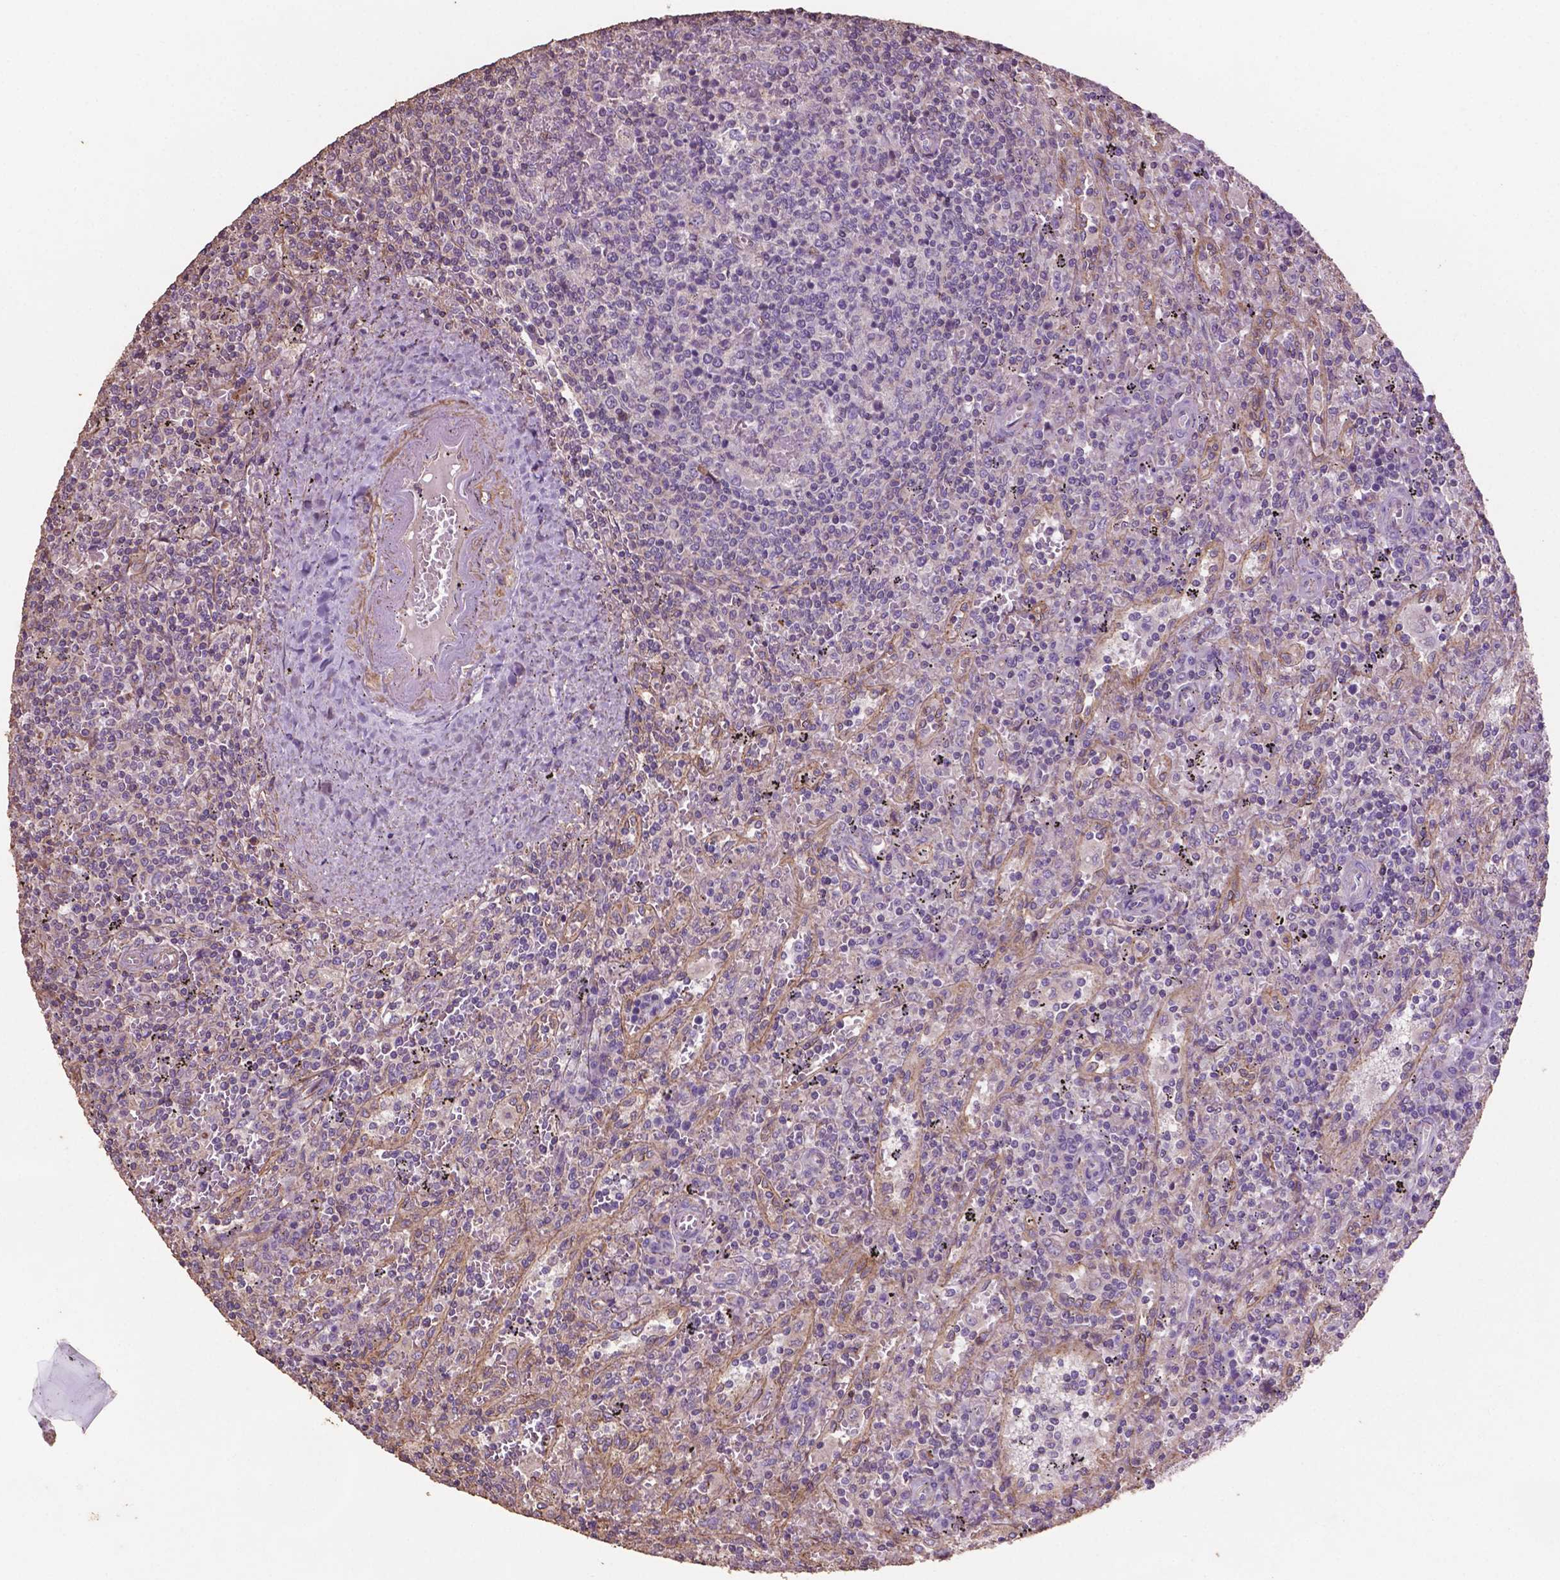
{"staining": {"intensity": "negative", "quantity": "none", "location": "none"}, "tissue": "lymphoma", "cell_type": "Tumor cells", "image_type": "cancer", "snomed": [{"axis": "morphology", "description": "Malignant lymphoma, non-Hodgkin's type, Low grade"}, {"axis": "topography", "description": "Spleen"}], "caption": "This is a image of immunohistochemistry staining of lymphoma, which shows no expression in tumor cells.", "gene": "COMMD4", "patient": {"sex": "male", "age": 62}}